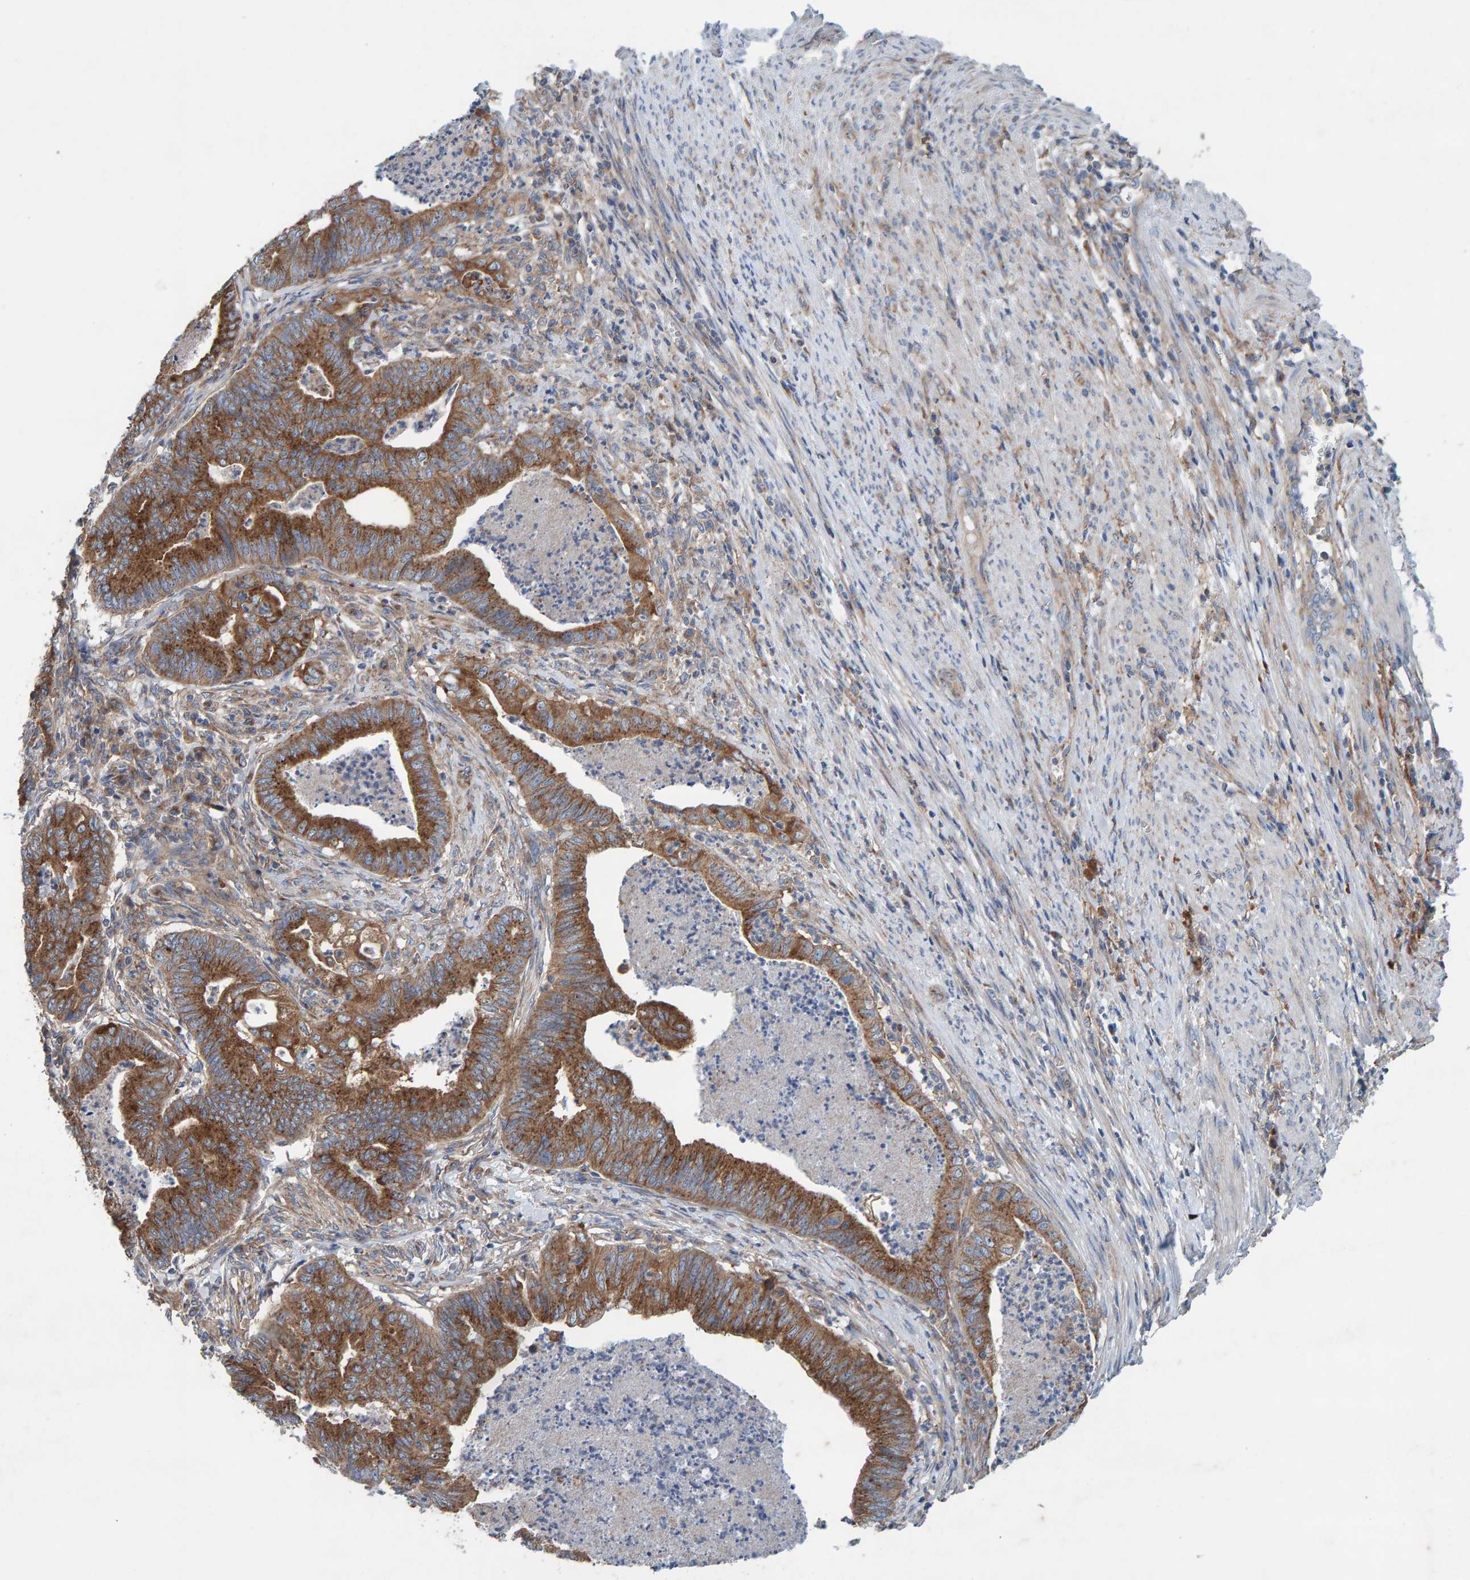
{"staining": {"intensity": "strong", "quantity": ">75%", "location": "cytoplasmic/membranous"}, "tissue": "endometrial cancer", "cell_type": "Tumor cells", "image_type": "cancer", "snomed": [{"axis": "morphology", "description": "Polyp, NOS"}, {"axis": "morphology", "description": "Adenocarcinoma, NOS"}, {"axis": "morphology", "description": "Adenoma, NOS"}, {"axis": "topography", "description": "Endometrium"}], "caption": "High-magnification brightfield microscopy of endometrial cancer (adenoma) stained with DAB (3,3'-diaminobenzidine) (brown) and counterstained with hematoxylin (blue). tumor cells exhibit strong cytoplasmic/membranous positivity is present in approximately>75% of cells.", "gene": "MKLN1", "patient": {"sex": "female", "age": 79}}